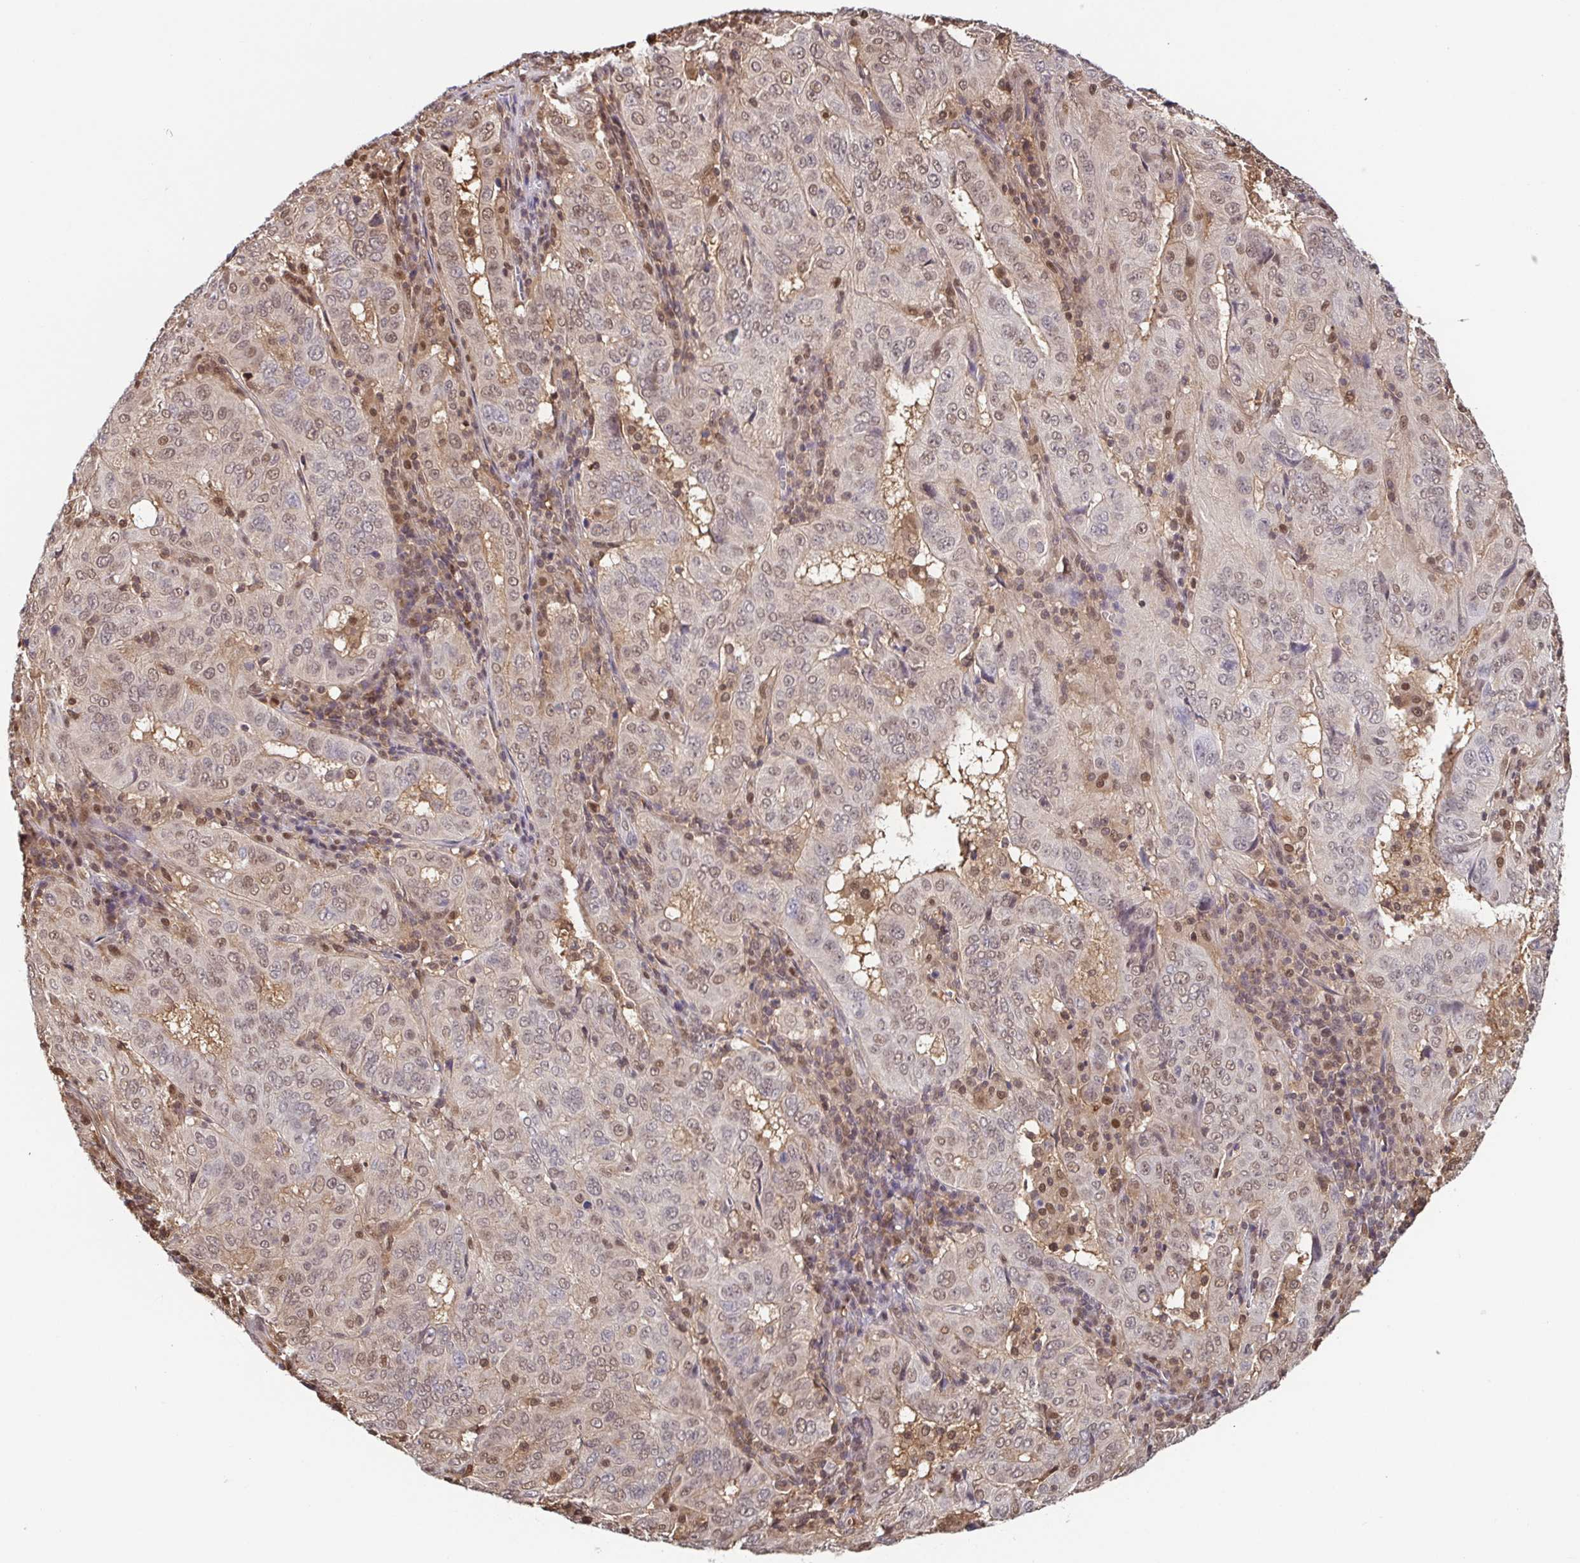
{"staining": {"intensity": "moderate", "quantity": ">75%", "location": "cytoplasmic/membranous,nuclear"}, "tissue": "pancreatic cancer", "cell_type": "Tumor cells", "image_type": "cancer", "snomed": [{"axis": "morphology", "description": "Adenocarcinoma, NOS"}, {"axis": "topography", "description": "Pancreas"}], "caption": "A micrograph of adenocarcinoma (pancreatic) stained for a protein demonstrates moderate cytoplasmic/membranous and nuclear brown staining in tumor cells. Ihc stains the protein of interest in brown and the nuclei are stained blue.", "gene": "PSMB9", "patient": {"sex": "male", "age": 63}}